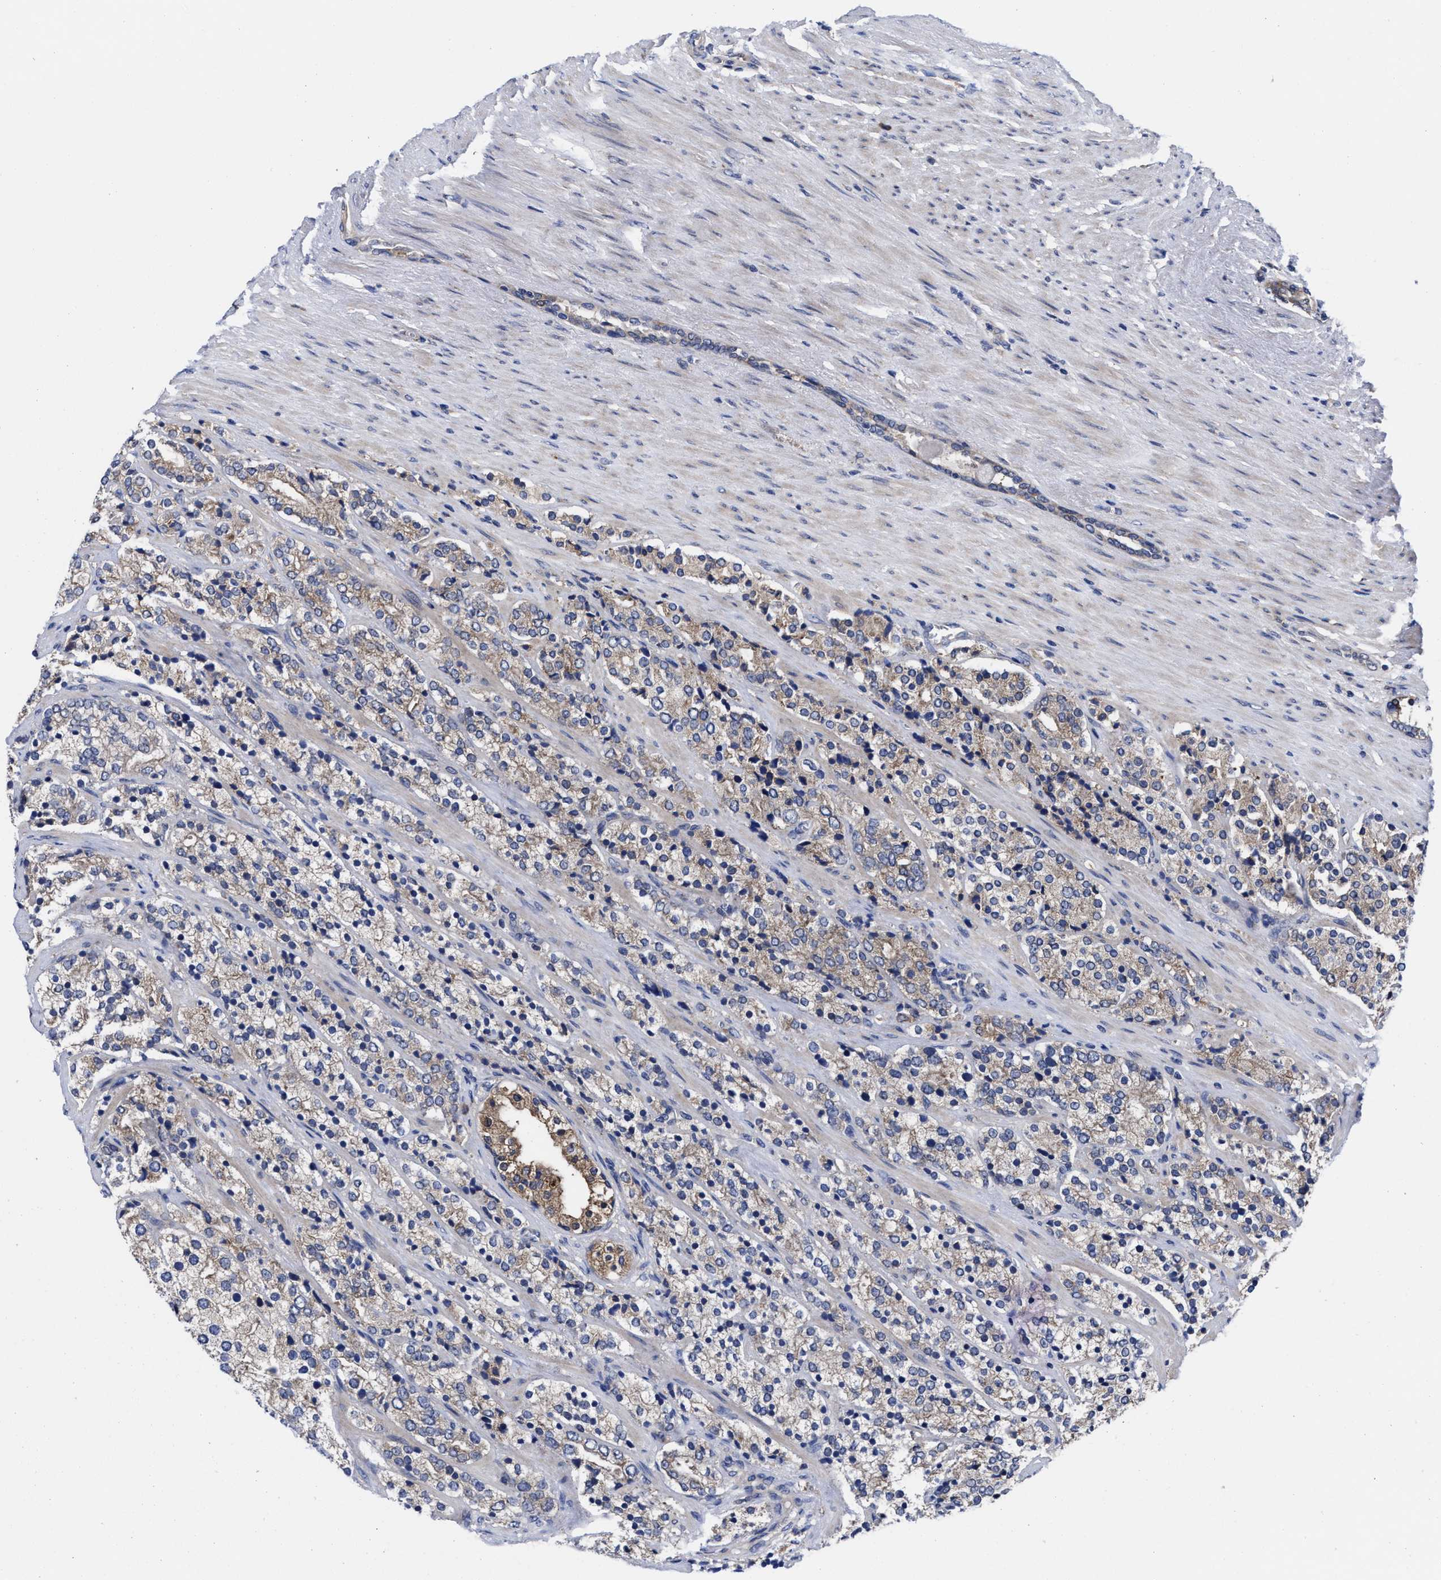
{"staining": {"intensity": "weak", "quantity": "25%-75%", "location": "cytoplasmic/membranous"}, "tissue": "prostate cancer", "cell_type": "Tumor cells", "image_type": "cancer", "snomed": [{"axis": "morphology", "description": "Adenocarcinoma, High grade"}, {"axis": "topography", "description": "Prostate"}], "caption": "Human prostate adenocarcinoma (high-grade) stained for a protein (brown) reveals weak cytoplasmic/membranous positive staining in approximately 25%-75% of tumor cells.", "gene": "TXNDC17", "patient": {"sex": "male", "age": 71}}